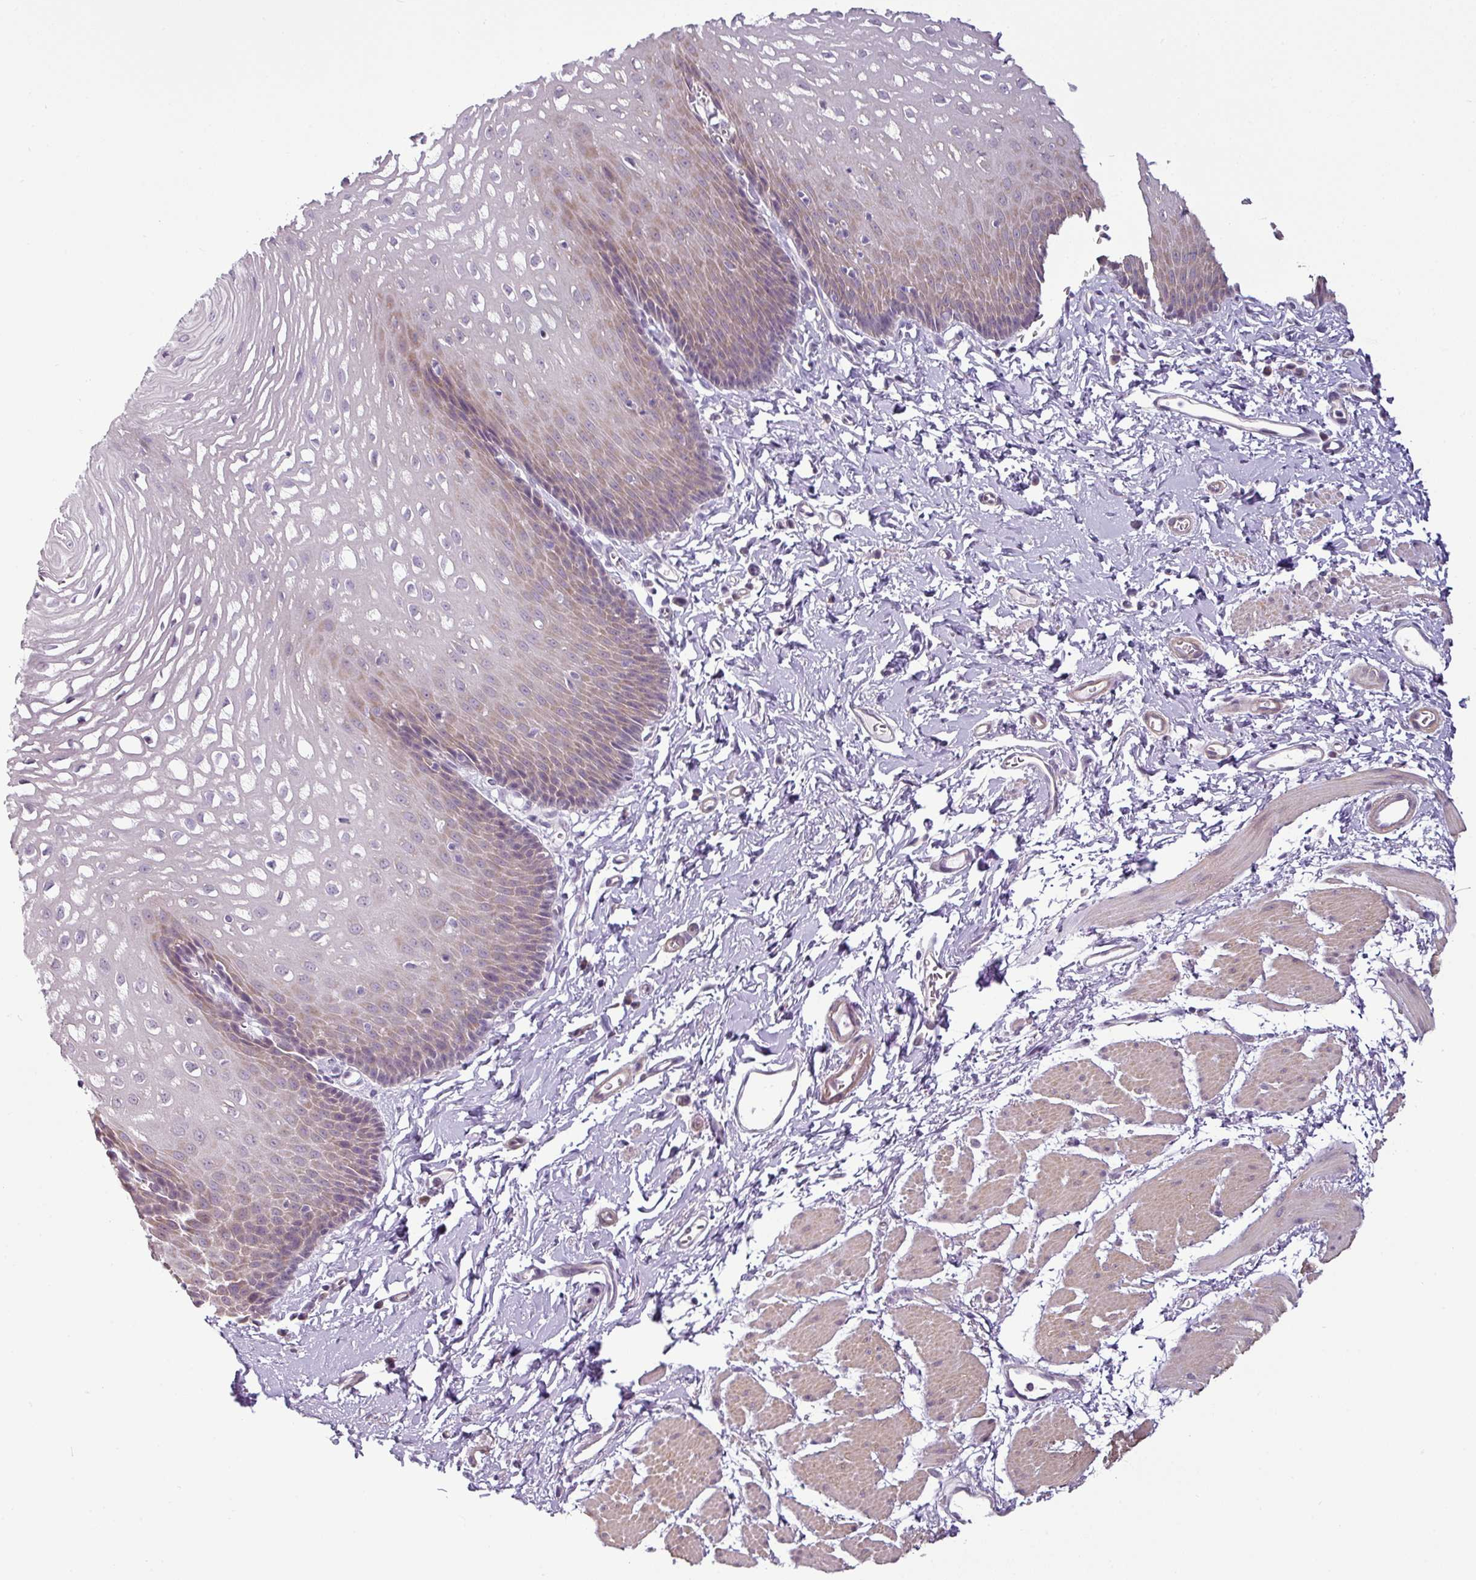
{"staining": {"intensity": "moderate", "quantity": "25%-75%", "location": "cytoplasmic/membranous"}, "tissue": "esophagus", "cell_type": "Squamous epithelial cells", "image_type": "normal", "snomed": [{"axis": "morphology", "description": "Normal tissue, NOS"}, {"axis": "topography", "description": "Esophagus"}], "caption": "A medium amount of moderate cytoplasmic/membranous positivity is appreciated in approximately 25%-75% of squamous epithelial cells in benign esophagus.", "gene": "OR52D1", "patient": {"sex": "male", "age": 70}}